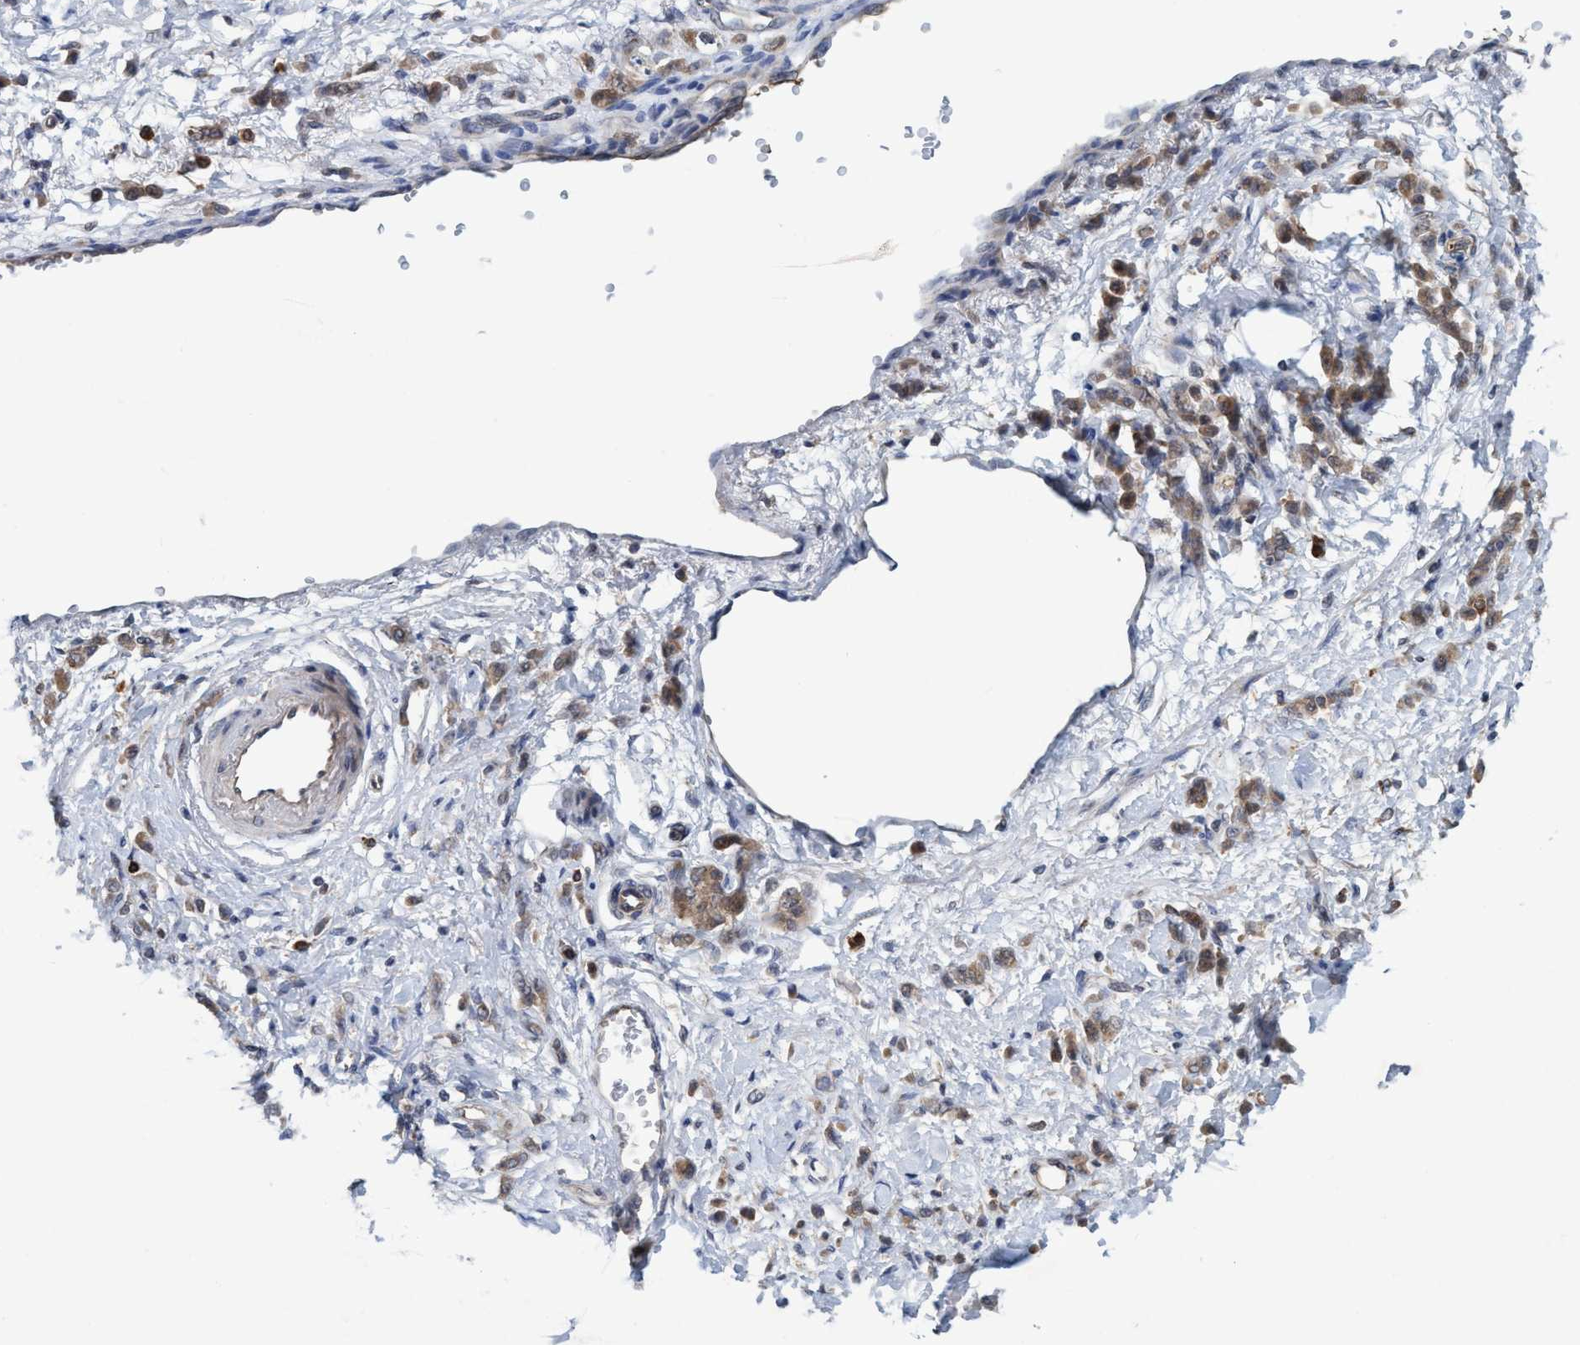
{"staining": {"intensity": "weak", "quantity": "<25%", "location": "cytoplasmic/membranous"}, "tissue": "stomach cancer", "cell_type": "Tumor cells", "image_type": "cancer", "snomed": [{"axis": "morphology", "description": "Normal tissue, NOS"}, {"axis": "morphology", "description": "Adenocarcinoma, NOS"}, {"axis": "topography", "description": "Stomach"}], "caption": "A micrograph of human stomach adenocarcinoma is negative for staining in tumor cells.", "gene": "TRIM65", "patient": {"sex": "male", "age": 82}}